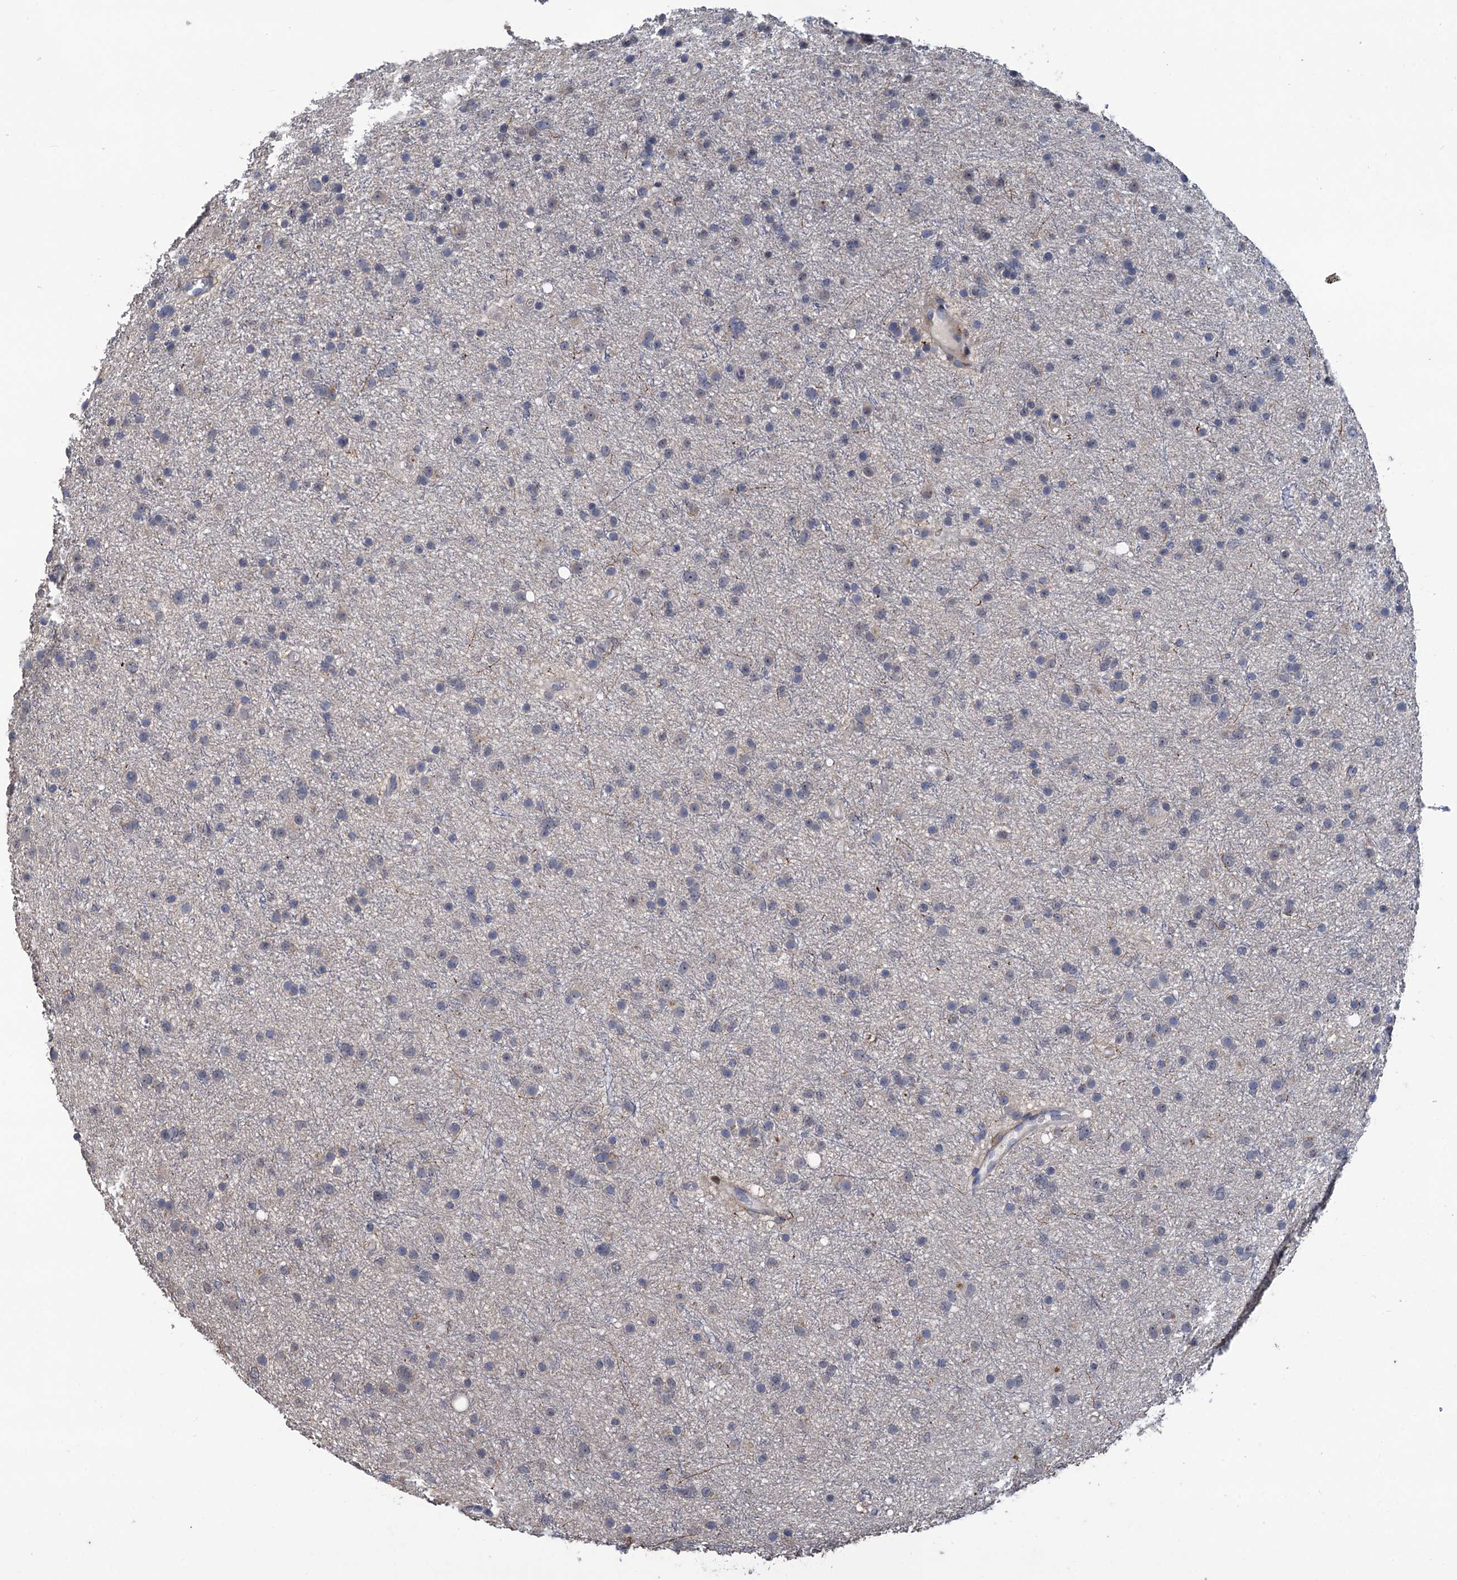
{"staining": {"intensity": "negative", "quantity": "none", "location": "none"}, "tissue": "glioma", "cell_type": "Tumor cells", "image_type": "cancer", "snomed": [{"axis": "morphology", "description": "Glioma, malignant, Low grade"}, {"axis": "topography", "description": "Cerebral cortex"}], "caption": "High magnification brightfield microscopy of low-grade glioma (malignant) stained with DAB (3,3'-diaminobenzidine) (brown) and counterstained with hematoxylin (blue): tumor cells show no significant staining. (DAB (3,3'-diaminobenzidine) immunohistochemistry visualized using brightfield microscopy, high magnification).", "gene": "ESYT3", "patient": {"sex": "female", "age": 39}}